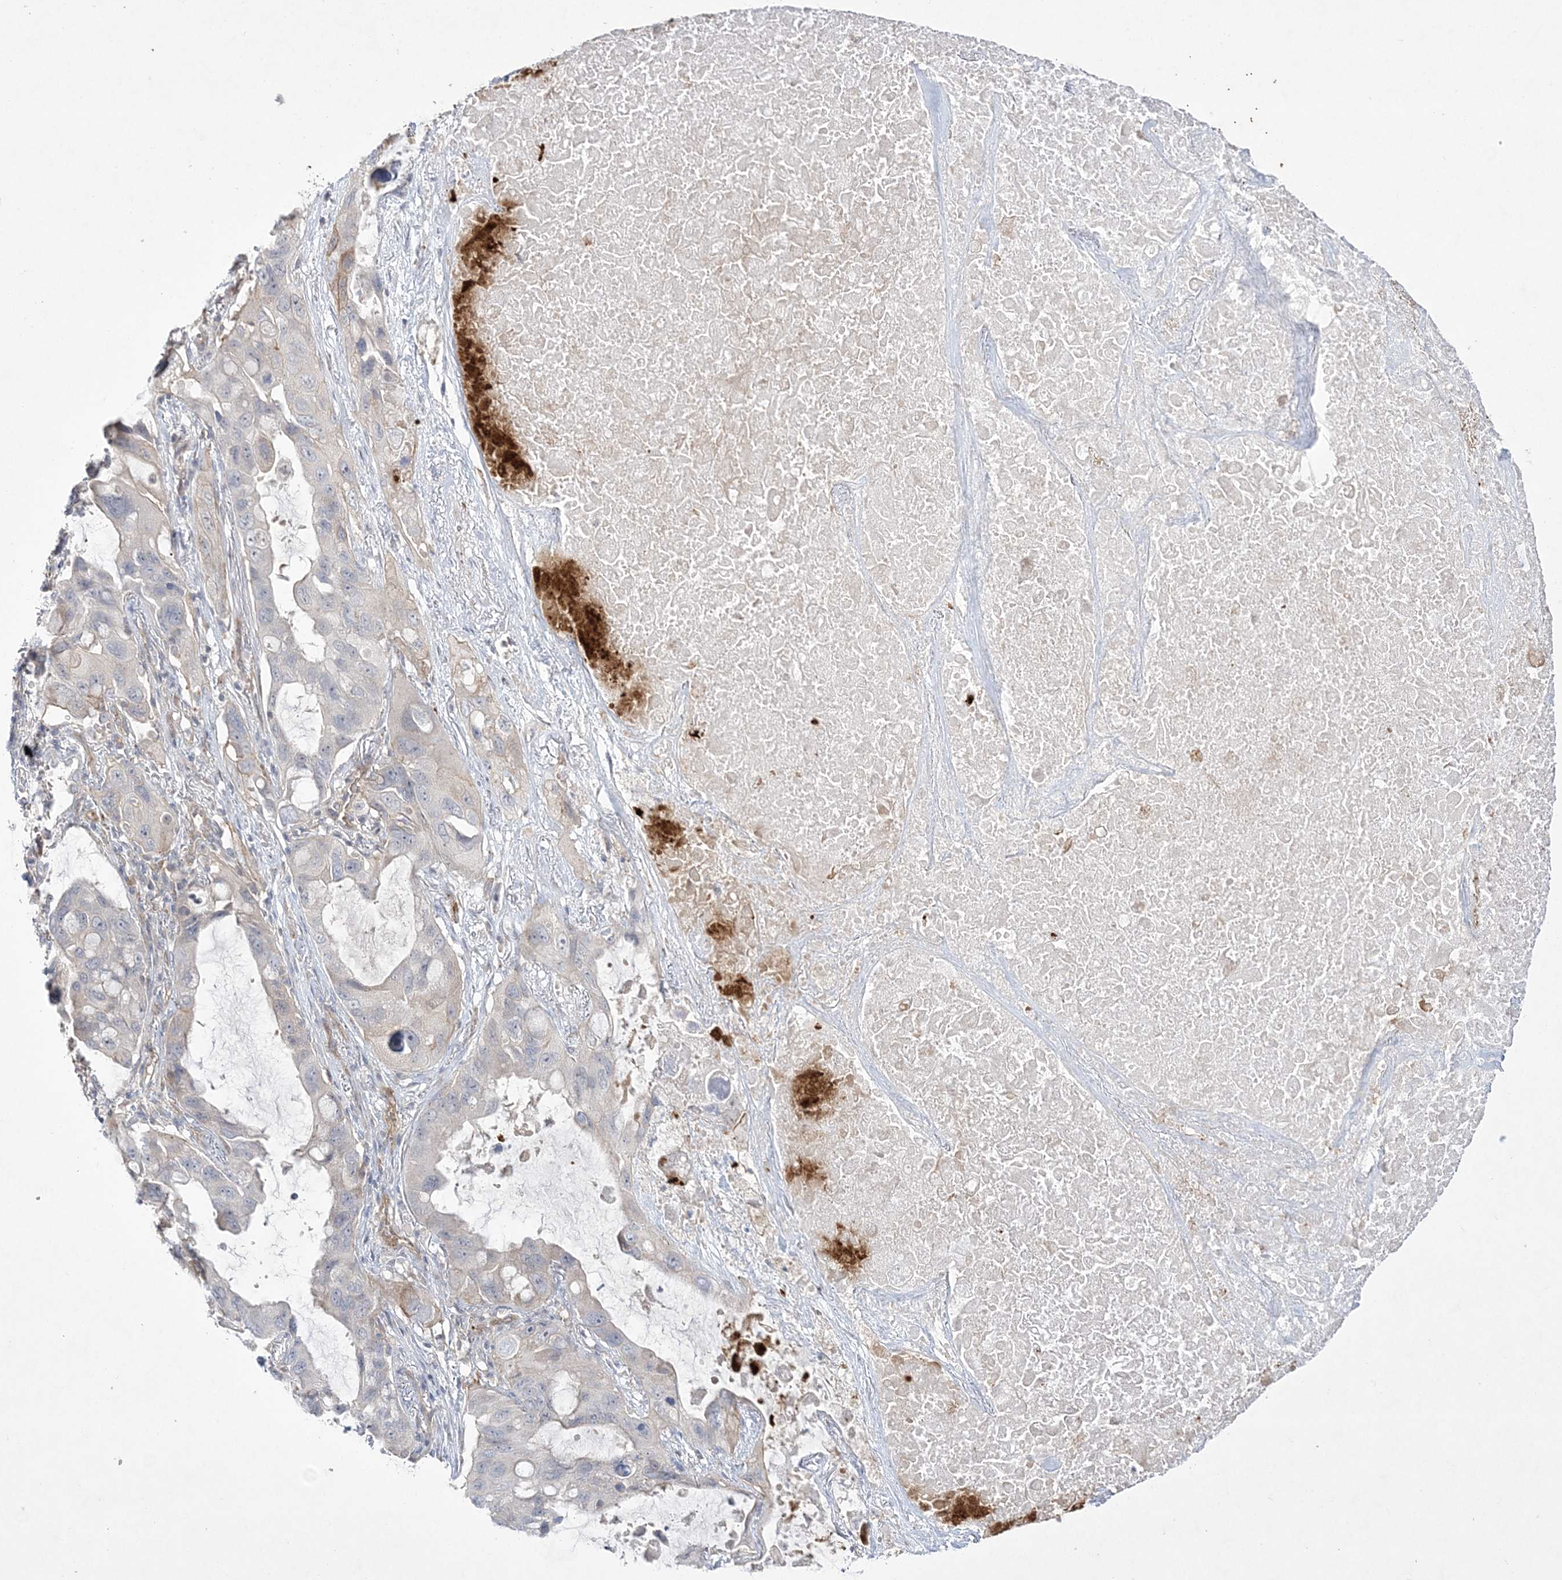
{"staining": {"intensity": "moderate", "quantity": "<25%", "location": "cytoplasmic/membranous"}, "tissue": "lung cancer", "cell_type": "Tumor cells", "image_type": "cancer", "snomed": [{"axis": "morphology", "description": "Squamous cell carcinoma, NOS"}, {"axis": "topography", "description": "Lung"}], "caption": "A brown stain shows moderate cytoplasmic/membranous staining of a protein in human lung cancer (squamous cell carcinoma) tumor cells. The protein of interest is shown in brown color, while the nuclei are stained blue.", "gene": "ADAMTS12", "patient": {"sex": "female", "age": 73}}